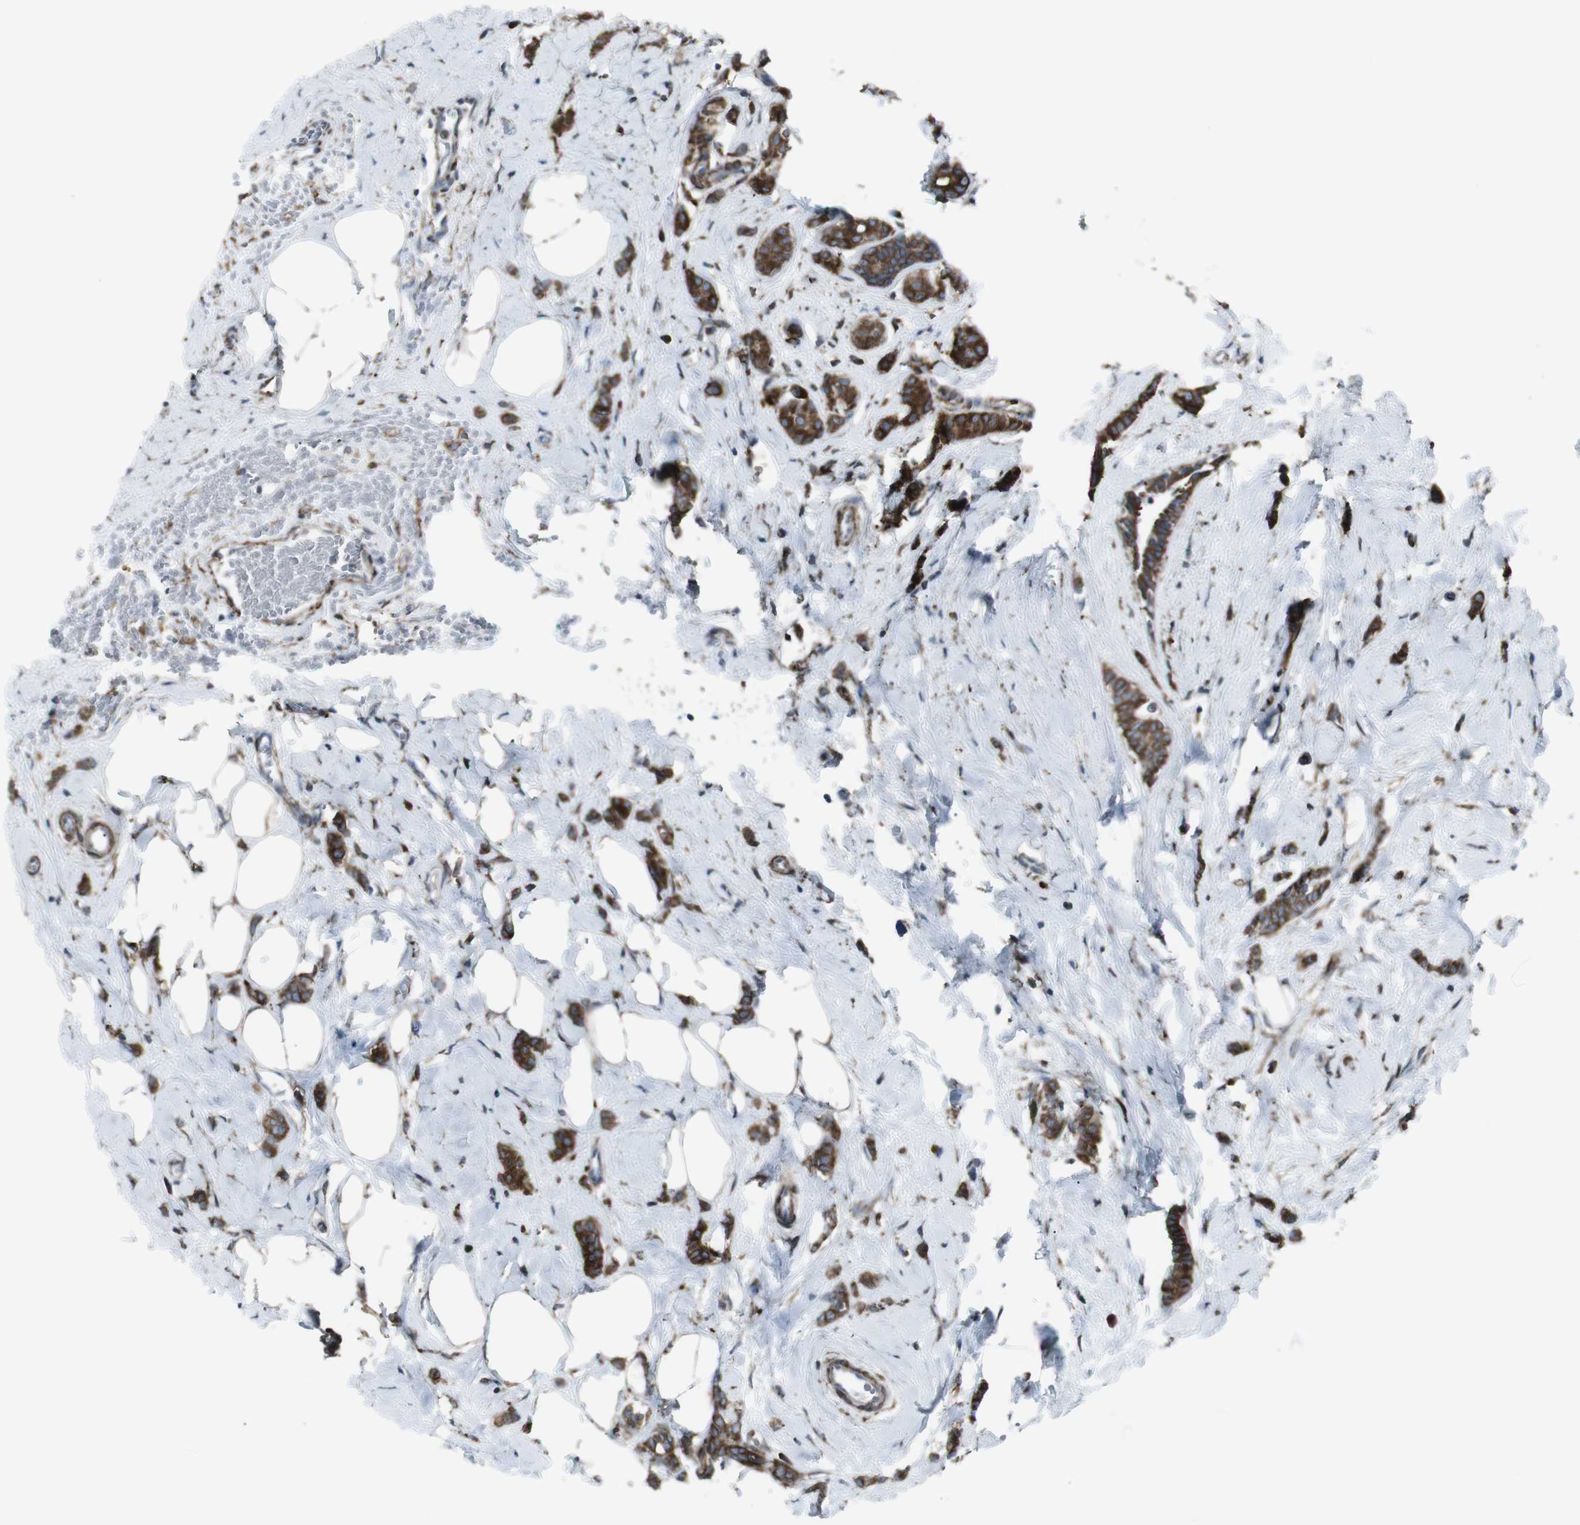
{"staining": {"intensity": "strong", "quantity": ">75%", "location": "cytoplasmic/membranous"}, "tissue": "breast cancer", "cell_type": "Tumor cells", "image_type": "cancer", "snomed": [{"axis": "morphology", "description": "Lobular carcinoma"}, {"axis": "topography", "description": "Breast"}], "caption": "Breast cancer (lobular carcinoma) stained with immunohistochemistry (IHC) displays strong cytoplasmic/membranous expression in about >75% of tumor cells.", "gene": "LNPK", "patient": {"sex": "female", "age": 60}}